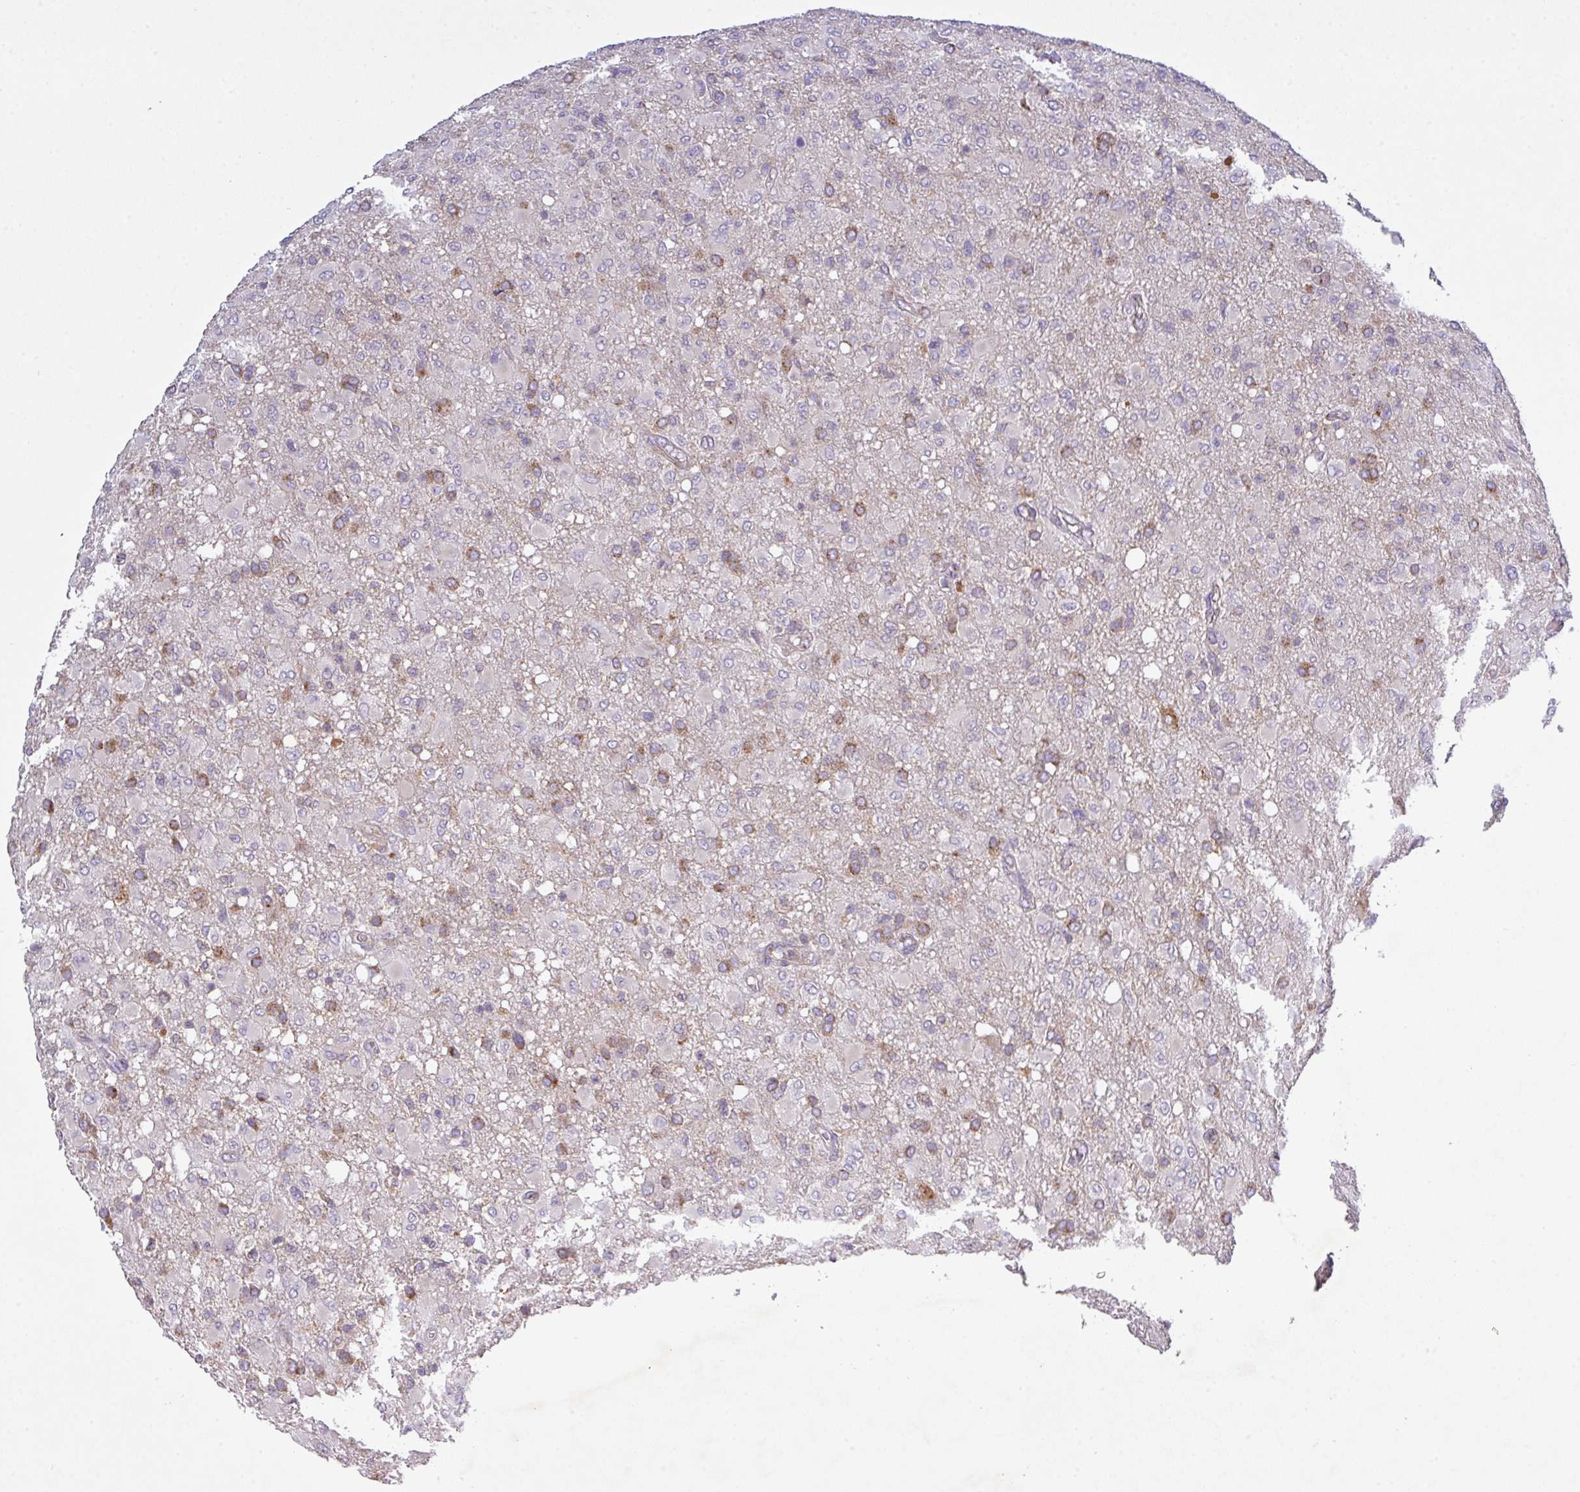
{"staining": {"intensity": "moderate", "quantity": "<25%", "location": "cytoplasmic/membranous"}, "tissue": "glioma", "cell_type": "Tumor cells", "image_type": "cancer", "snomed": [{"axis": "morphology", "description": "Glioma, malignant, High grade"}, {"axis": "topography", "description": "Brain"}], "caption": "Brown immunohistochemical staining in glioma exhibits moderate cytoplasmic/membranous expression in about <25% of tumor cells.", "gene": "VTI1A", "patient": {"sex": "female", "age": 57}}